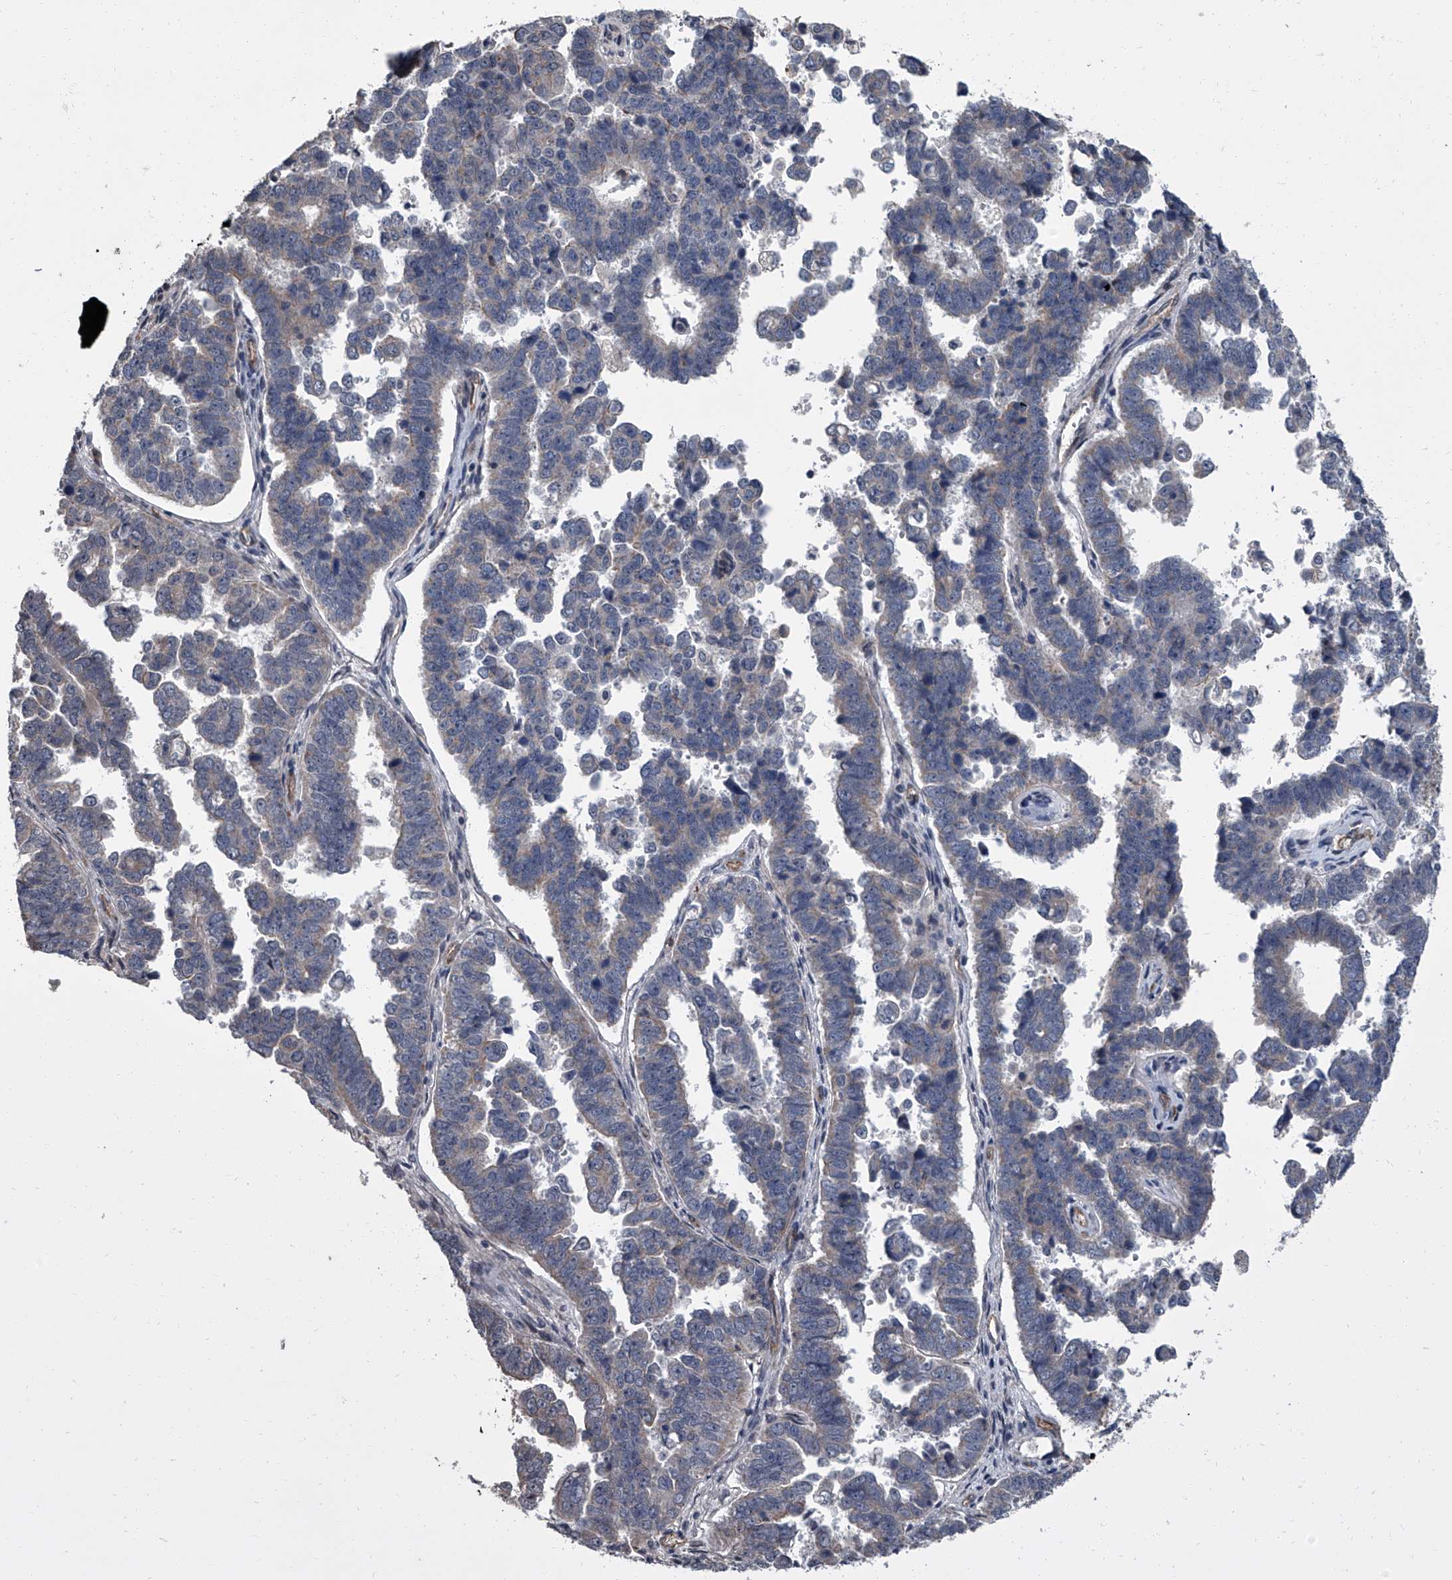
{"staining": {"intensity": "weak", "quantity": "<25%", "location": "cytoplasmic/membranous"}, "tissue": "endometrial cancer", "cell_type": "Tumor cells", "image_type": "cancer", "snomed": [{"axis": "morphology", "description": "Adenocarcinoma, NOS"}, {"axis": "topography", "description": "Endometrium"}], "caption": "Photomicrograph shows no significant protein staining in tumor cells of endometrial cancer (adenocarcinoma). (DAB immunohistochemistry (IHC) with hematoxylin counter stain).", "gene": "SIRT4", "patient": {"sex": "female", "age": 75}}